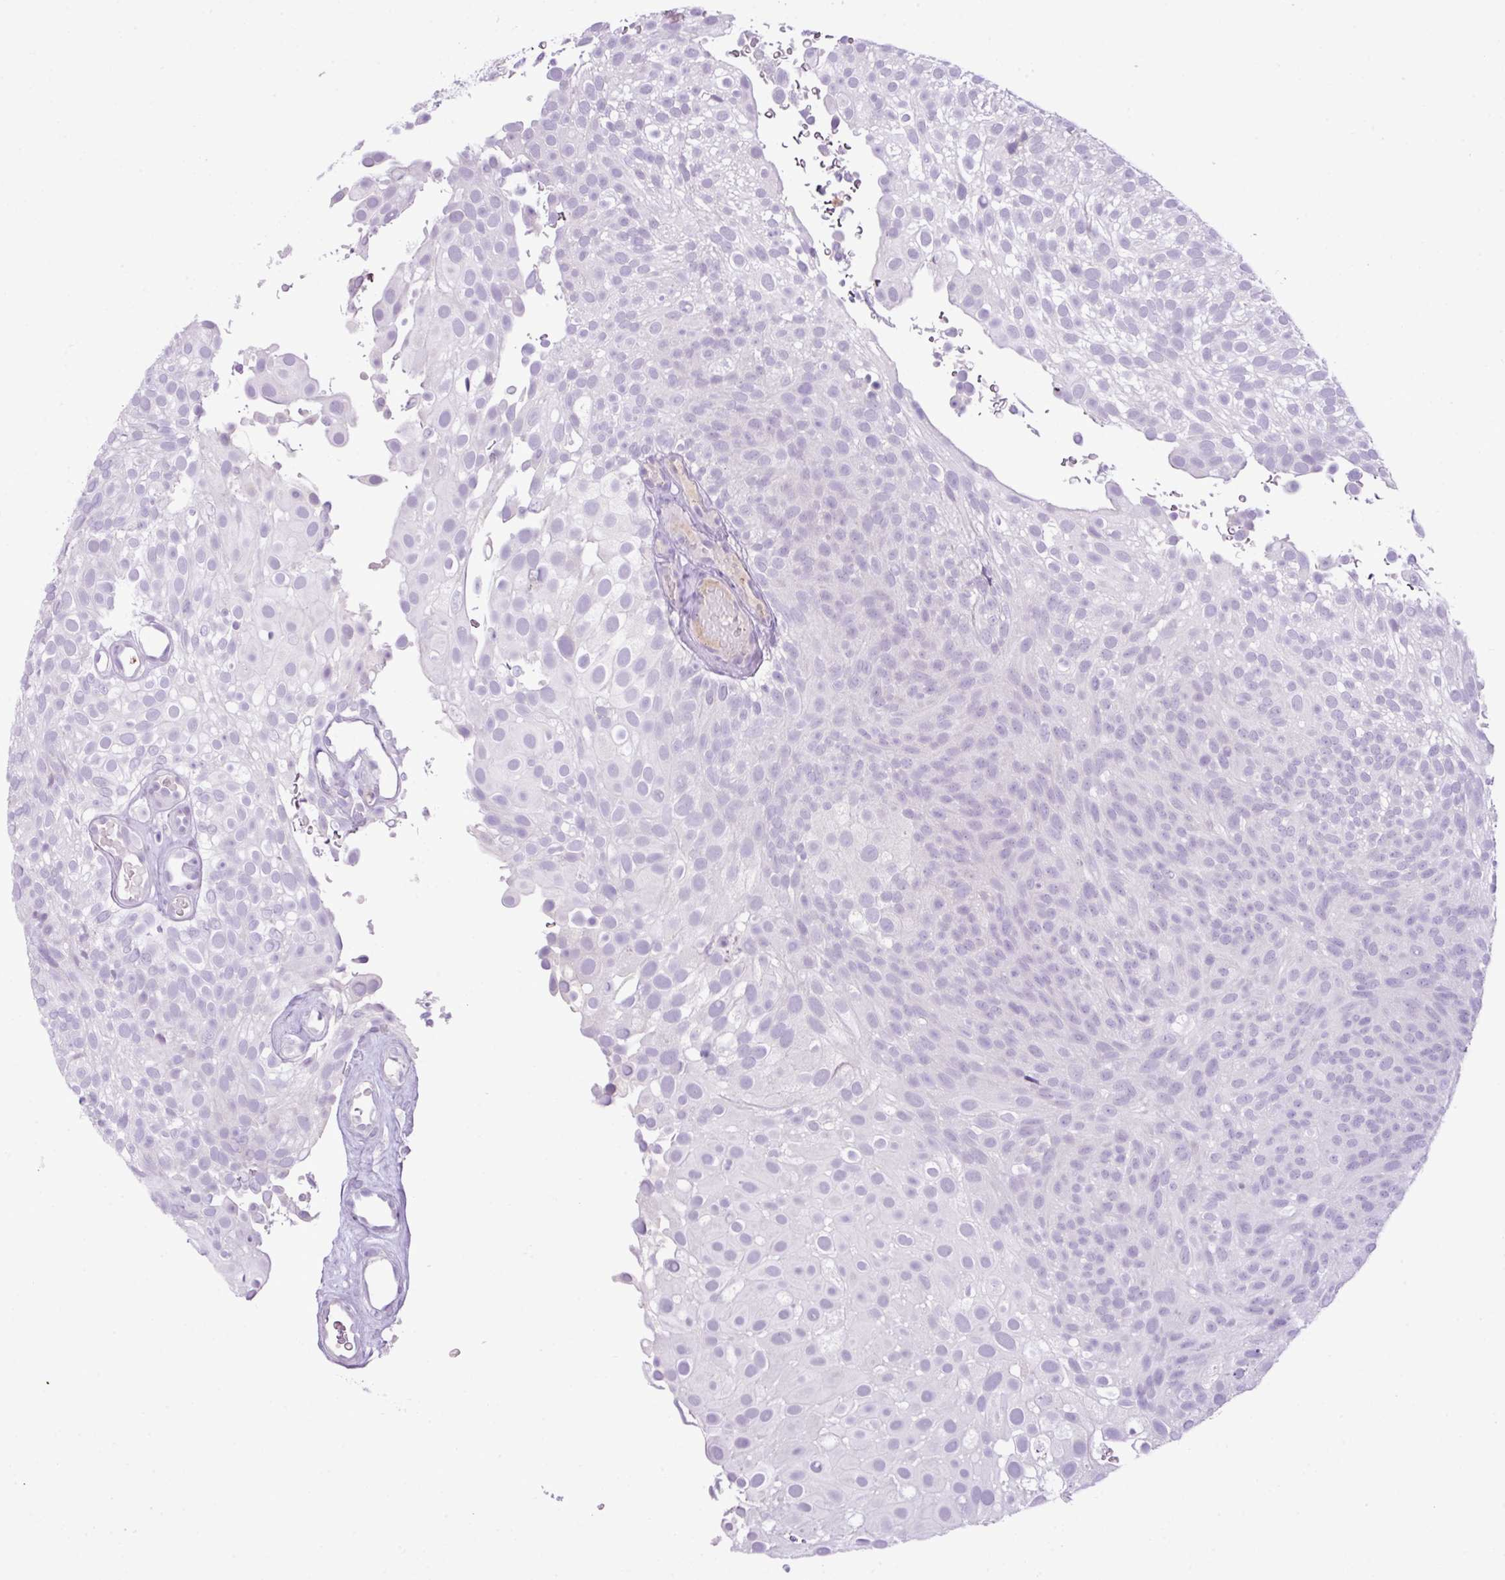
{"staining": {"intensity": "negative", "quantity": "none", "location": "none"}, "tissue": "urothelial cancer", "cell_type": "Tumor cells", "image_type": "cancer", "snomed": [{"axis": "morphology", "description": "Urothelial carcinoma, Low grade"}, {"axis": "topography", "description": "Urinary bladder"}], "caption": "This is an immunohistochemistry (IHC) photomicrograph of urothelial cancer. There is no staining in tumor cells.", "gene": "HTR3E", "patient": {"sex": "male", "age": 78}}